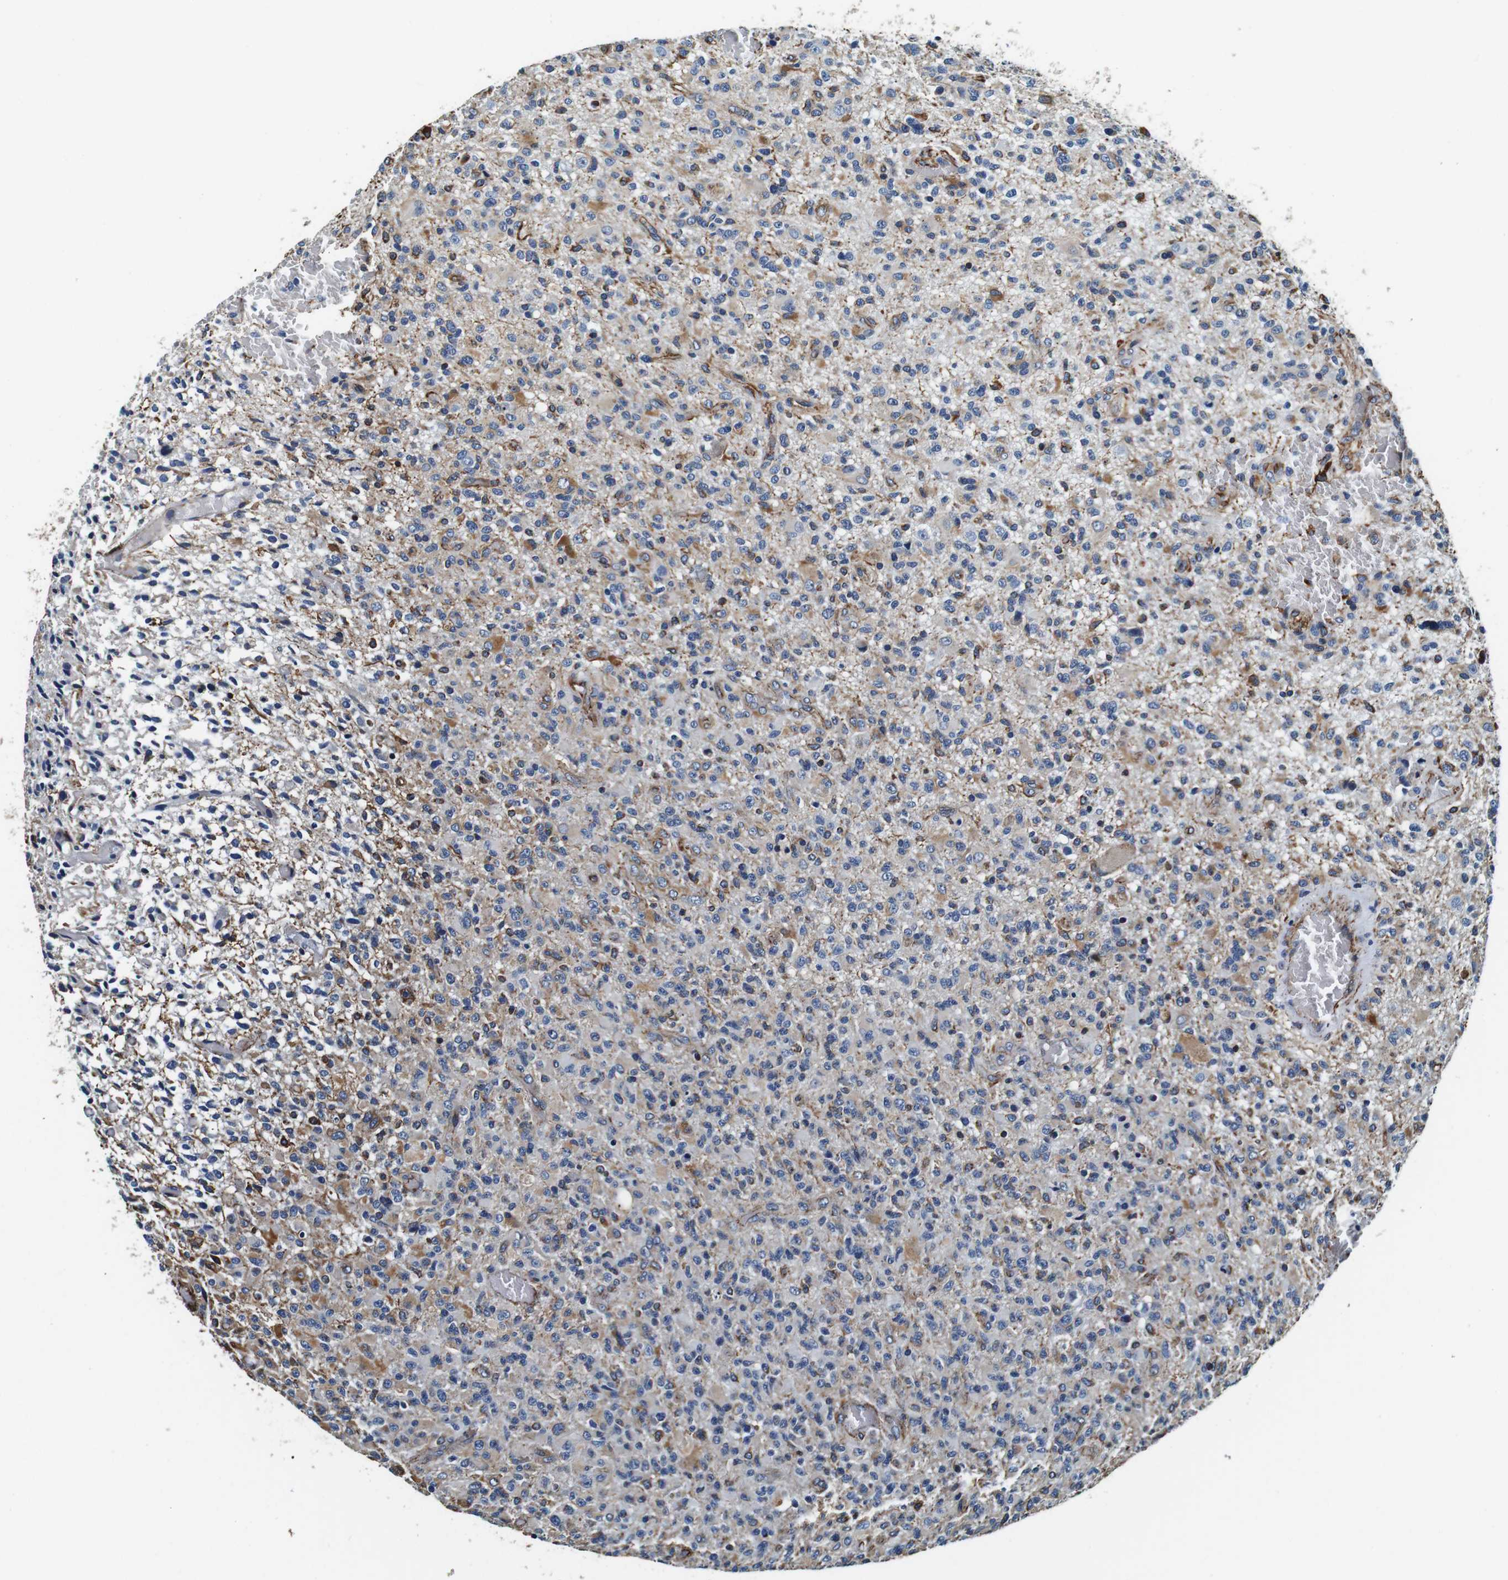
{"staining": {"intensity": "moderate", "quantity": "25%-75%", "location": "cytoplasmic/membranous"}, "tissue": "glioma", "cell_type": "Tumor cells", "image_type": "cancer", "snomed": [{"axis": "morphology", "description": "Glioma, malignant, High grade"}, {"axis": "topography", "description": "Brain"}], "caption": "Tumor cells demonstrate medium levels of moderate cytoplasmic/membranous expression in about 25%-75% of cells in glioma.", "gene": "GJE1", "patient": {"sex": "male", "age": 71}}